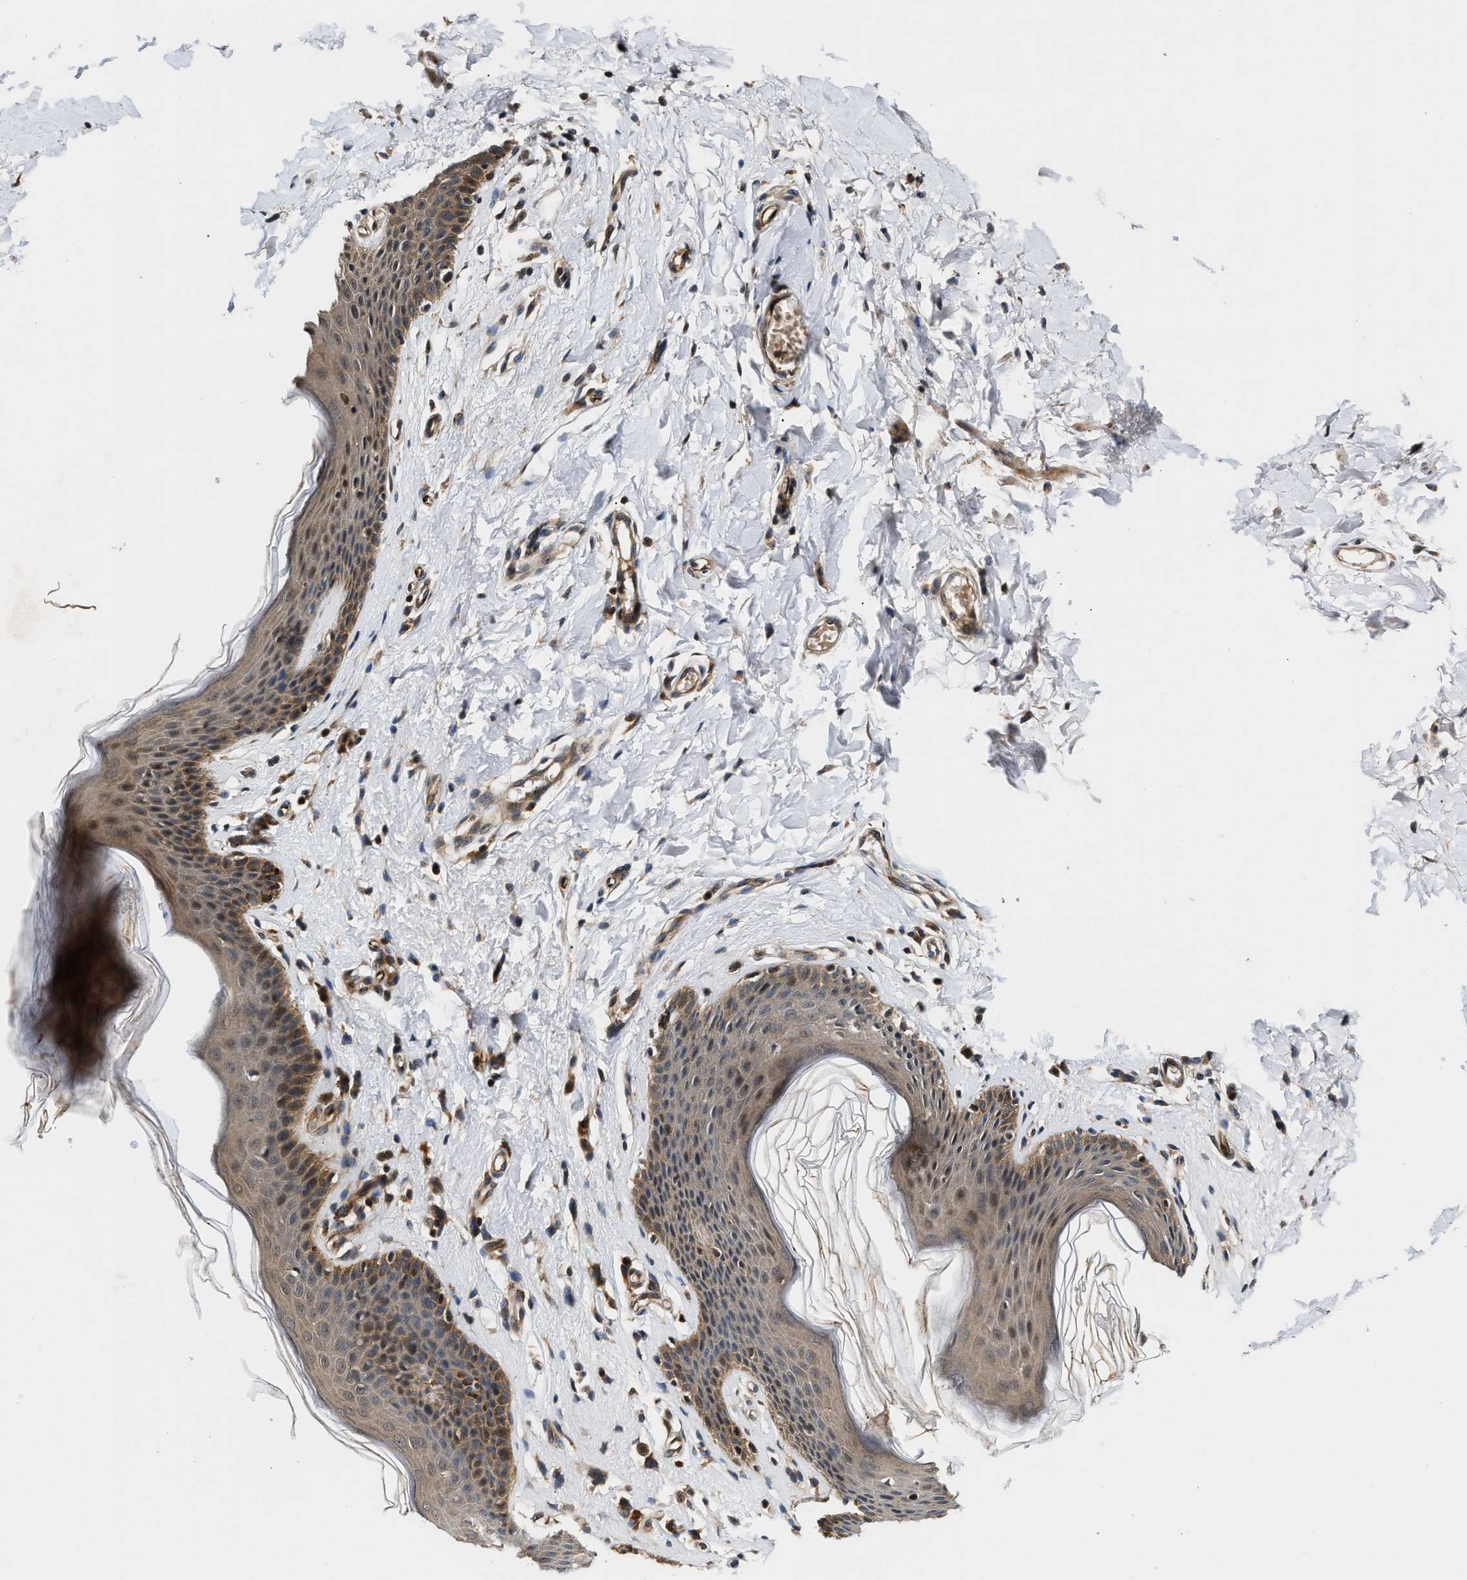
{"staining": {"intensity": "moderate", "quantity": "<25%", "location": "cytoplasmic/membranous,nuclear"}, "tissue": "skin", "cell_type": "Epidermal cells", "image_type": "normal", "snomed": [{"axis": "morphology", "description": "Normal tissue, NOS"}, {"axis": "topography", "description": "Vulva"}], "caption": "Moderate cytoplasmic/membranous,nuclear staining is appreciated in about <25% of epidermal cells in unremarkable skin. (Brightfield microscopy of DAB IHC at high magnification).", "gene": "TUT7", "patient": {"sex": "female", "age": 66}}